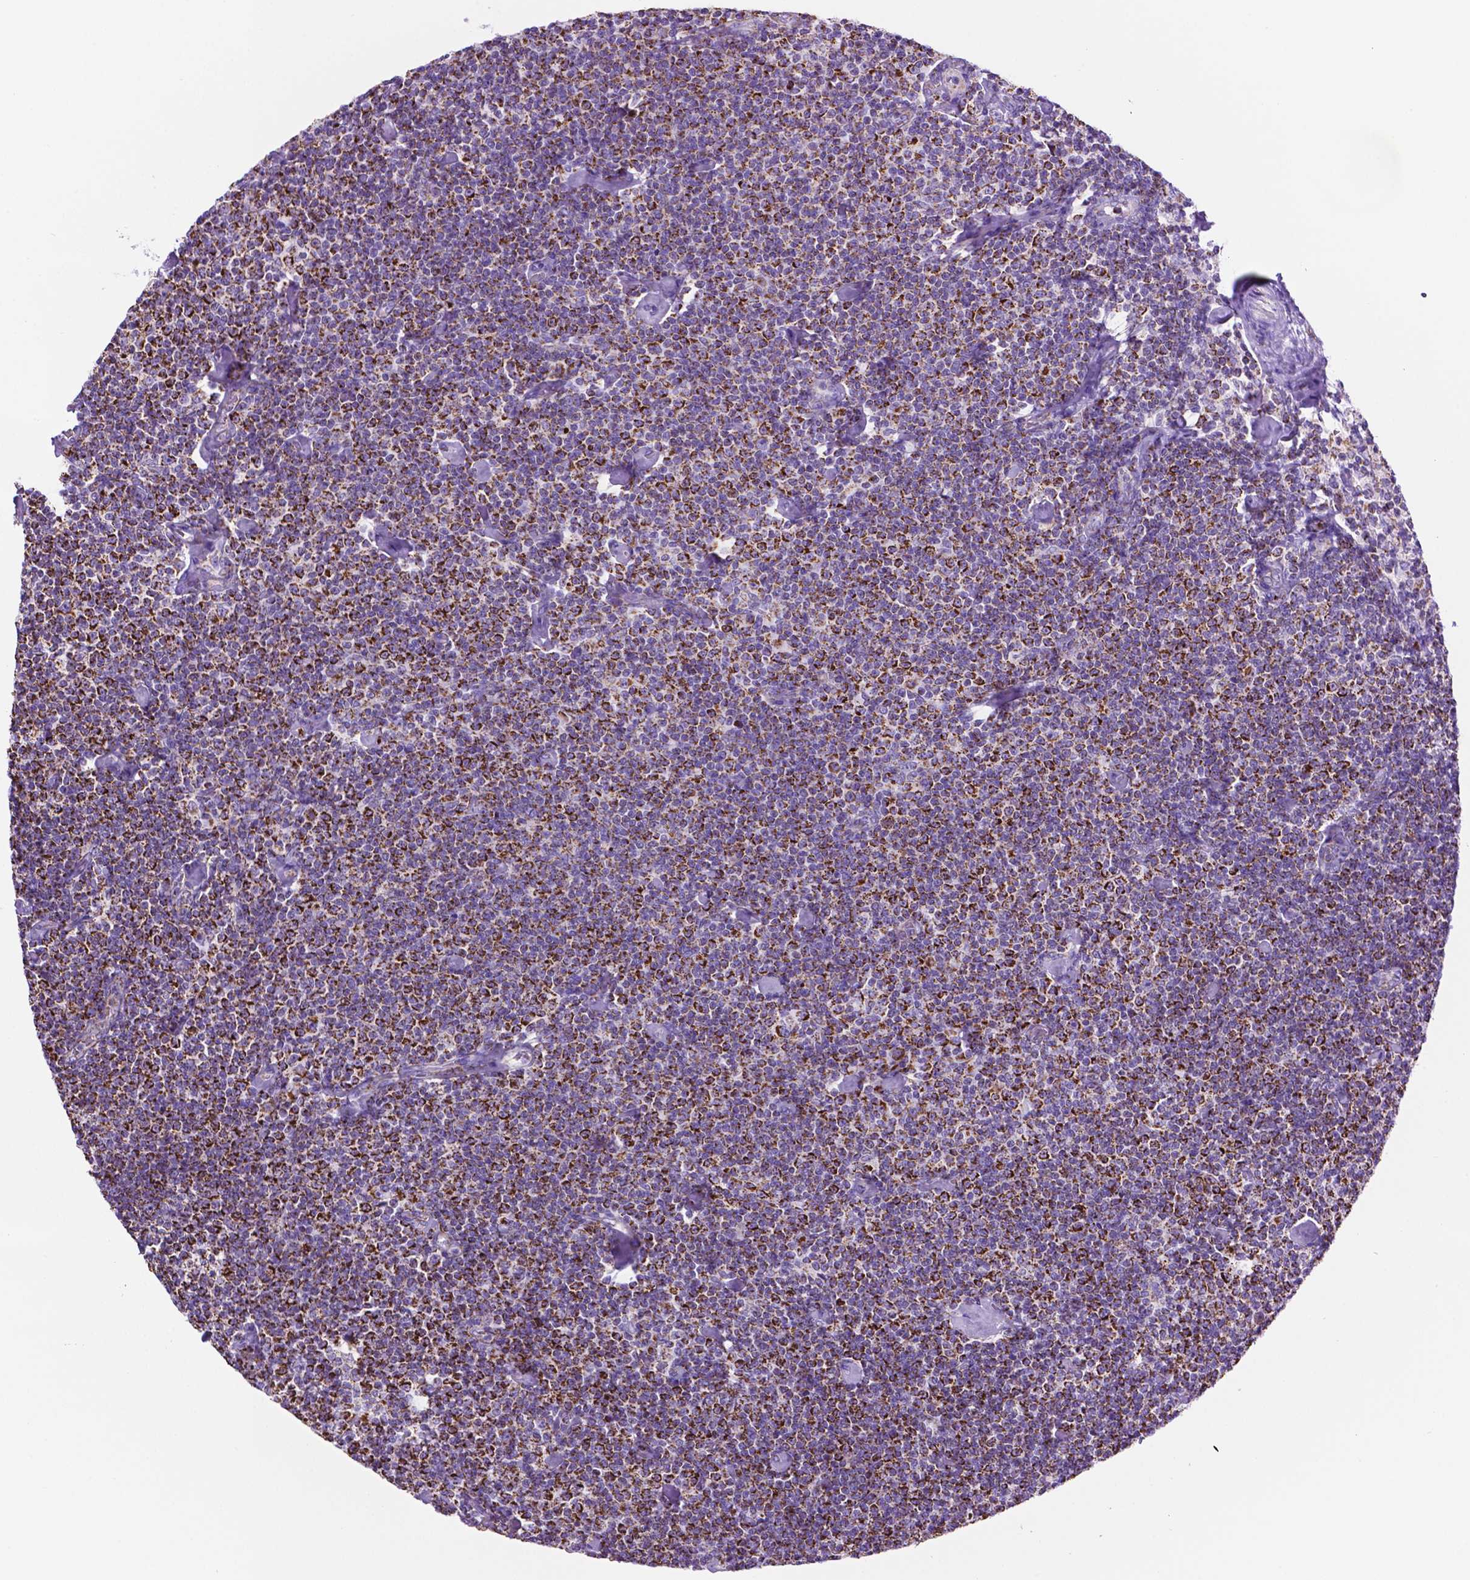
{"staining": {"intensity": "strong", "quantity": ">75%", "location": "cytoplasmic/membranous"}, "tissue": "lymphoma", "cell_type": "Tumor cells", "image_type": "cancer", "snomed": [{"axis": "morphology", "description": "Malignant lymphoma, non-Hodgkin's type, Low grade"}, {"axis": "topography", "description": "Lymph node"}], "caption": "Immunohistochemical staining of lymphoma shows strong cytoplasmic/membranous protein positivity in about >75% of tumor cells.", "gene": "GDPD5", "patient": {"sex": "male", "age": 81}}